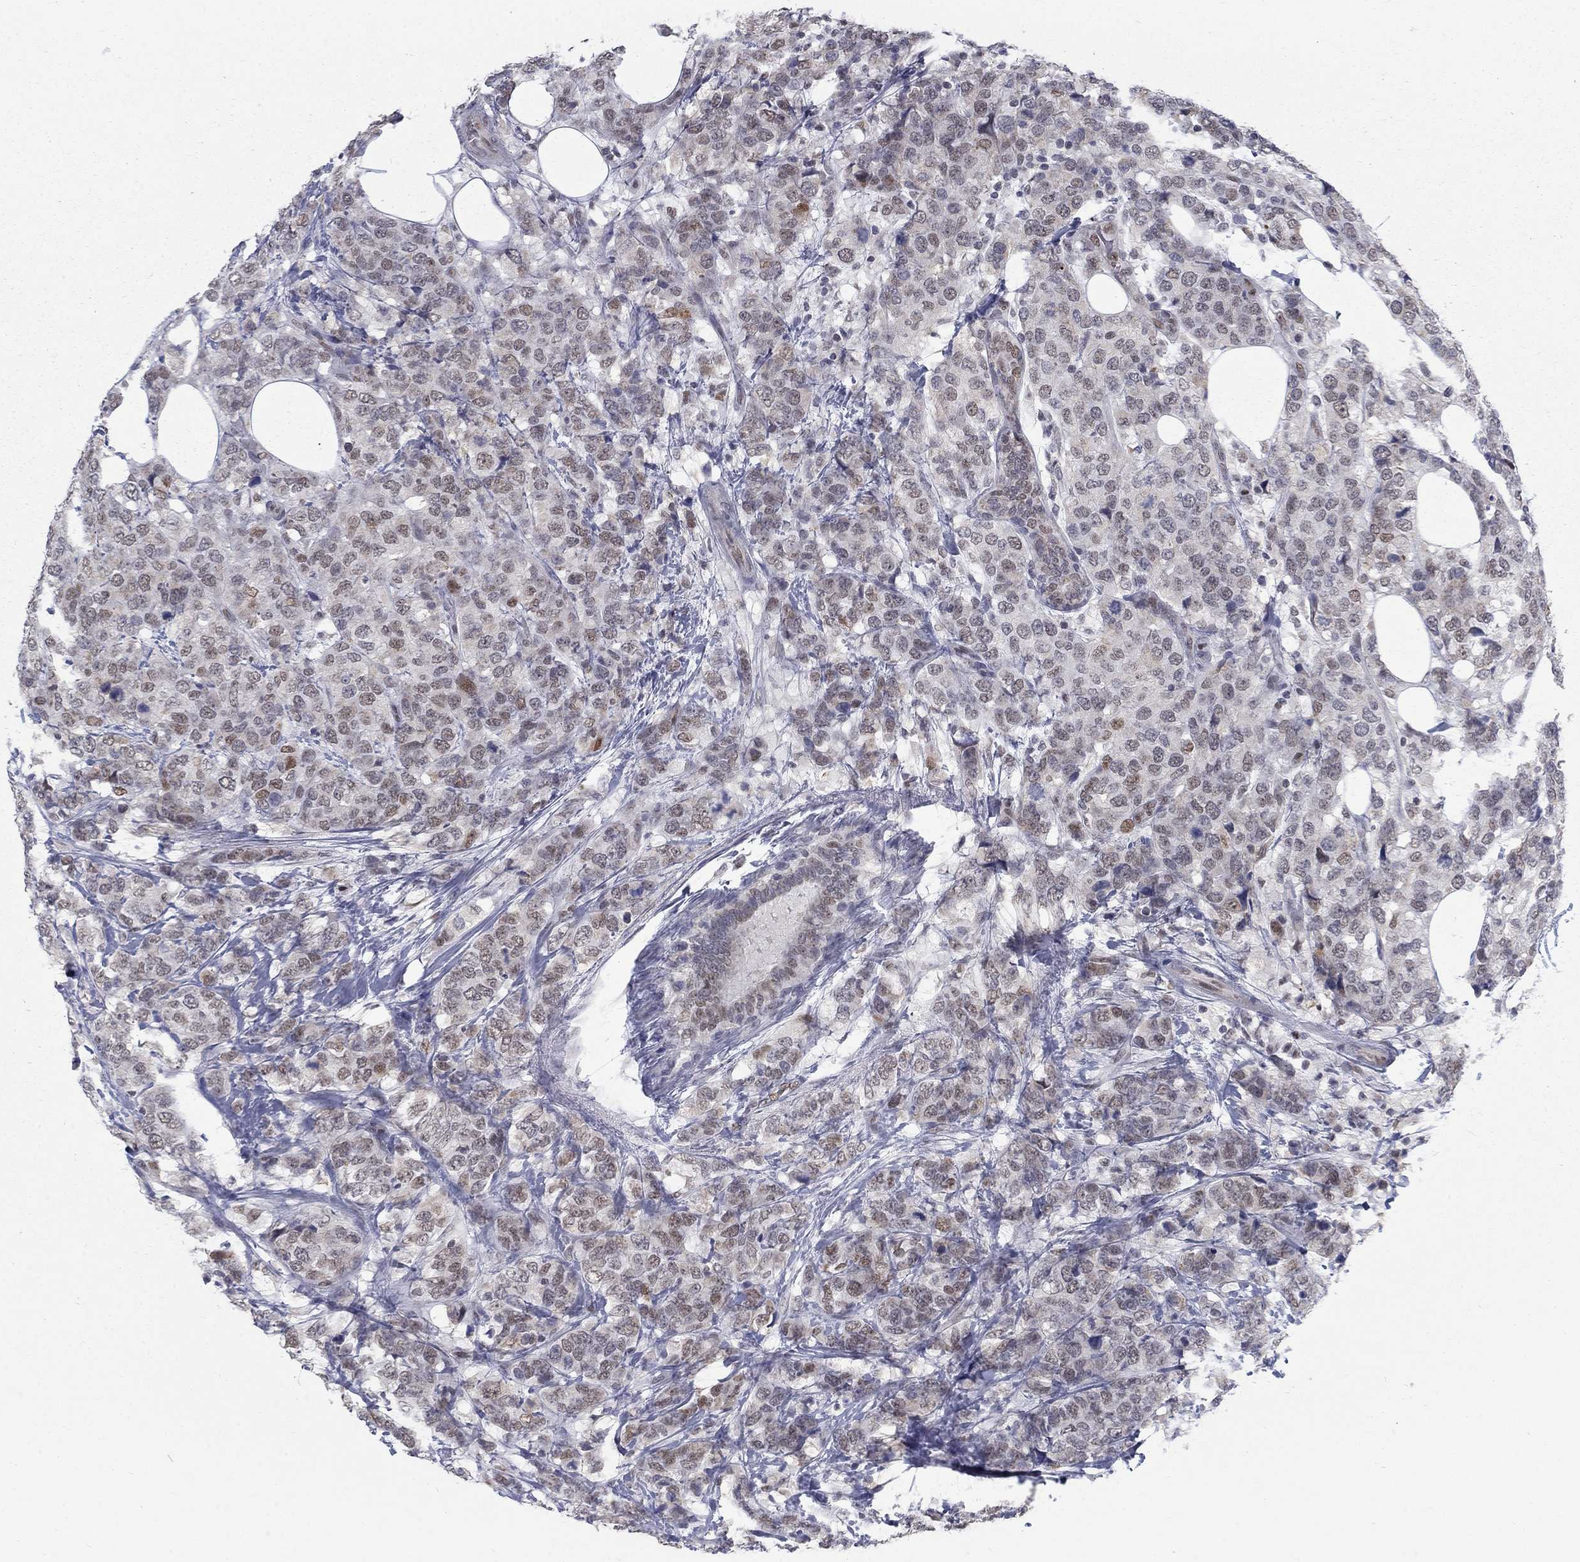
{"staining": {"intensity": "moderate", "quantity": "<25%", "location": "nuclear"}, "tissue": "breast cancer", "cell_type": "Tumor cells", "image_type": "cancer", "snomed": [{"axis": "morphology", "description": "Lobular carcinoma"}, {"axis": "topography", "description": "Breast"}], "caption": "IHC (DAB (3,3'-diaminobenzidine)) staining of human breast lobular carcinoma shows moderate nuclear protein expression in approximately <25% of tumor cells. The staining was performed using DAB (3,3'-diaminobenzidine), with brown indicating positive protein expression. Nuclei are stained blue with hematoxylin.", "gene": "GCFC2", "patient": {"sex": "female", "age": 59}}